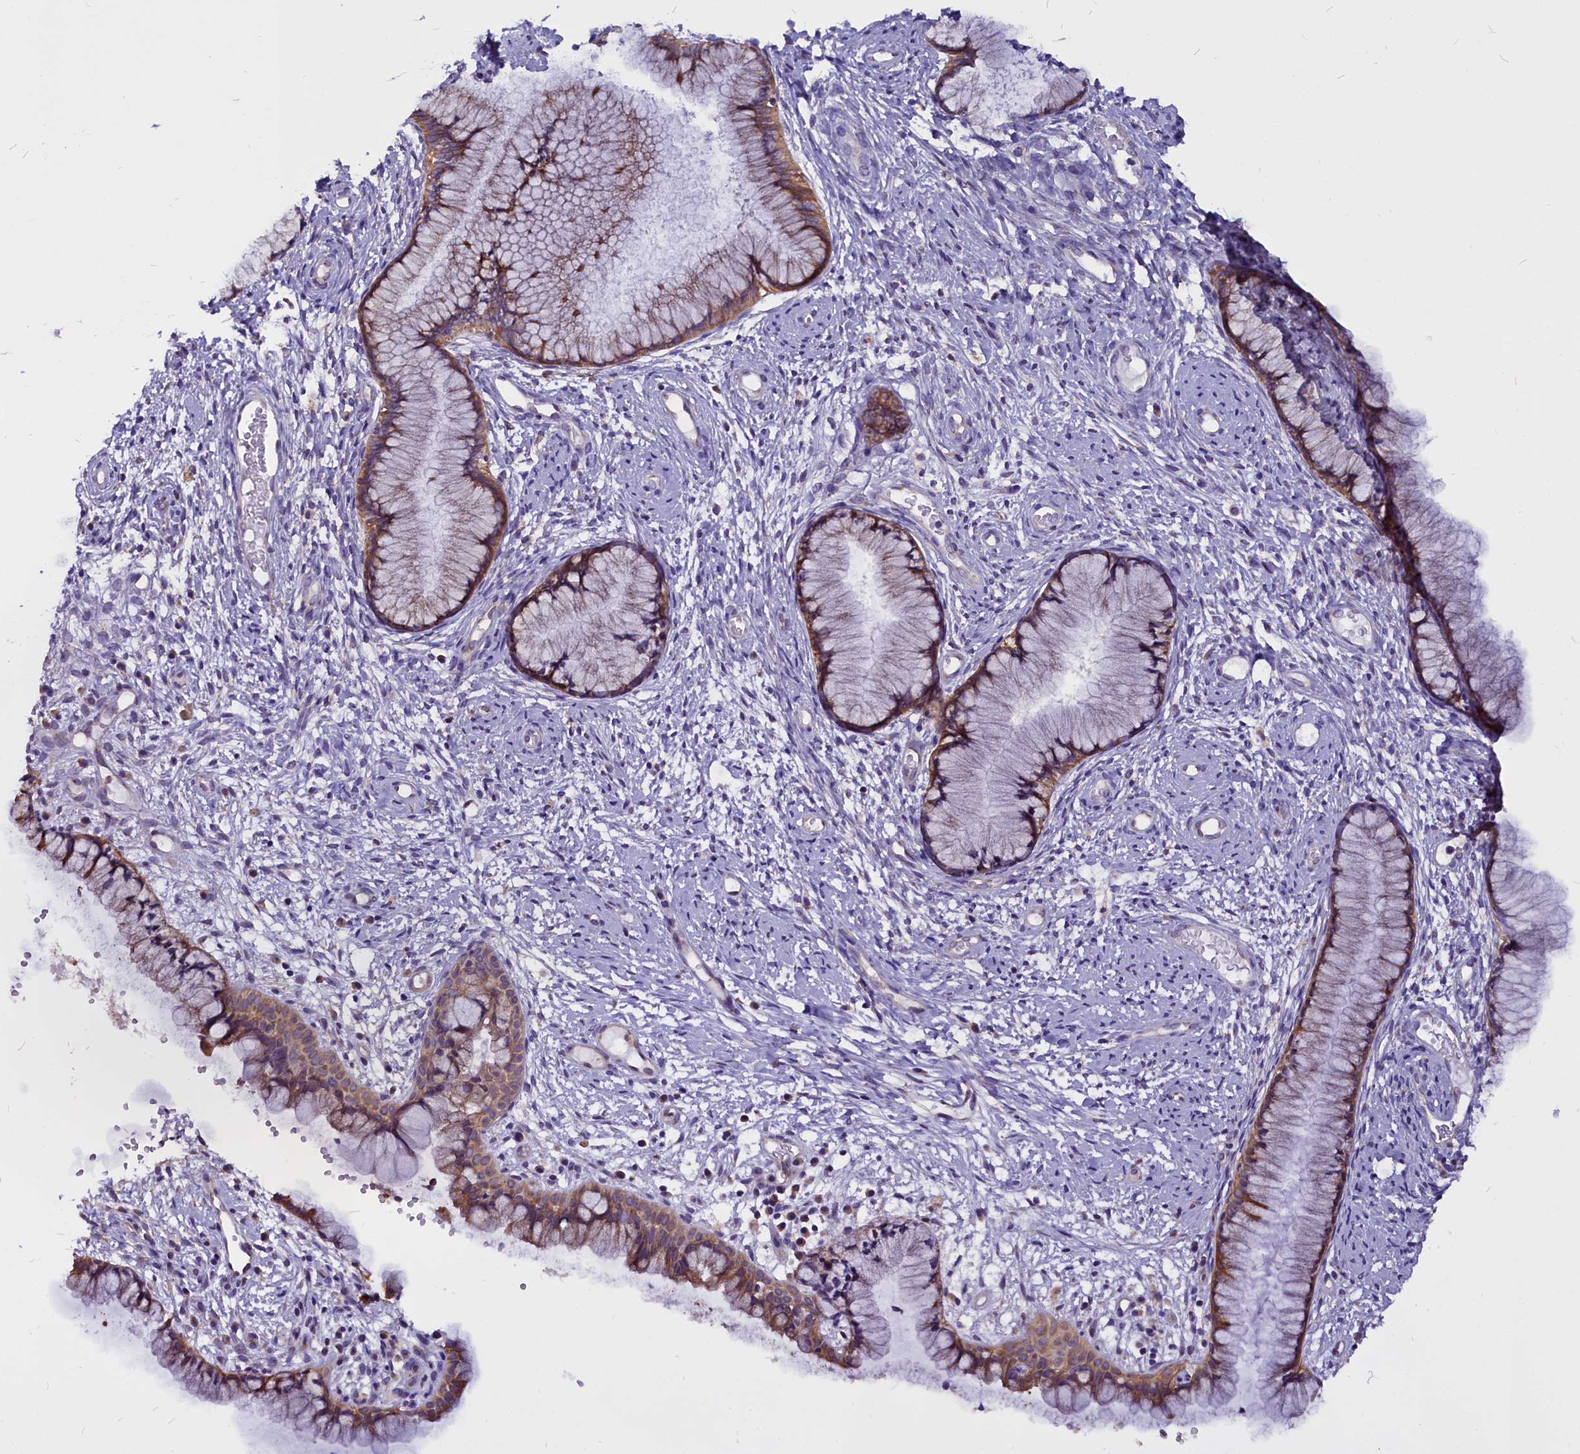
{"staining": {"intensity": "moderate", "quantity": "25%-75%", "location": "cytoplasmic/membranous"}, "tissue": "cervix", "cell_type": "Glandular cells", "image_type": "normal", "snomed": [{"axis": "morphology", "description": "Normal tissue, NOS"}, {"axis": "topography", "description": "Cervix"}], "caption": "Cervix stained with a brown dye demonstrates moderate cytoplasmic/membranous positive staining in approximately 25%-75% of glandular cells.", "gene": "CEP170", "patient": {"sex": "female", "age": 42}}